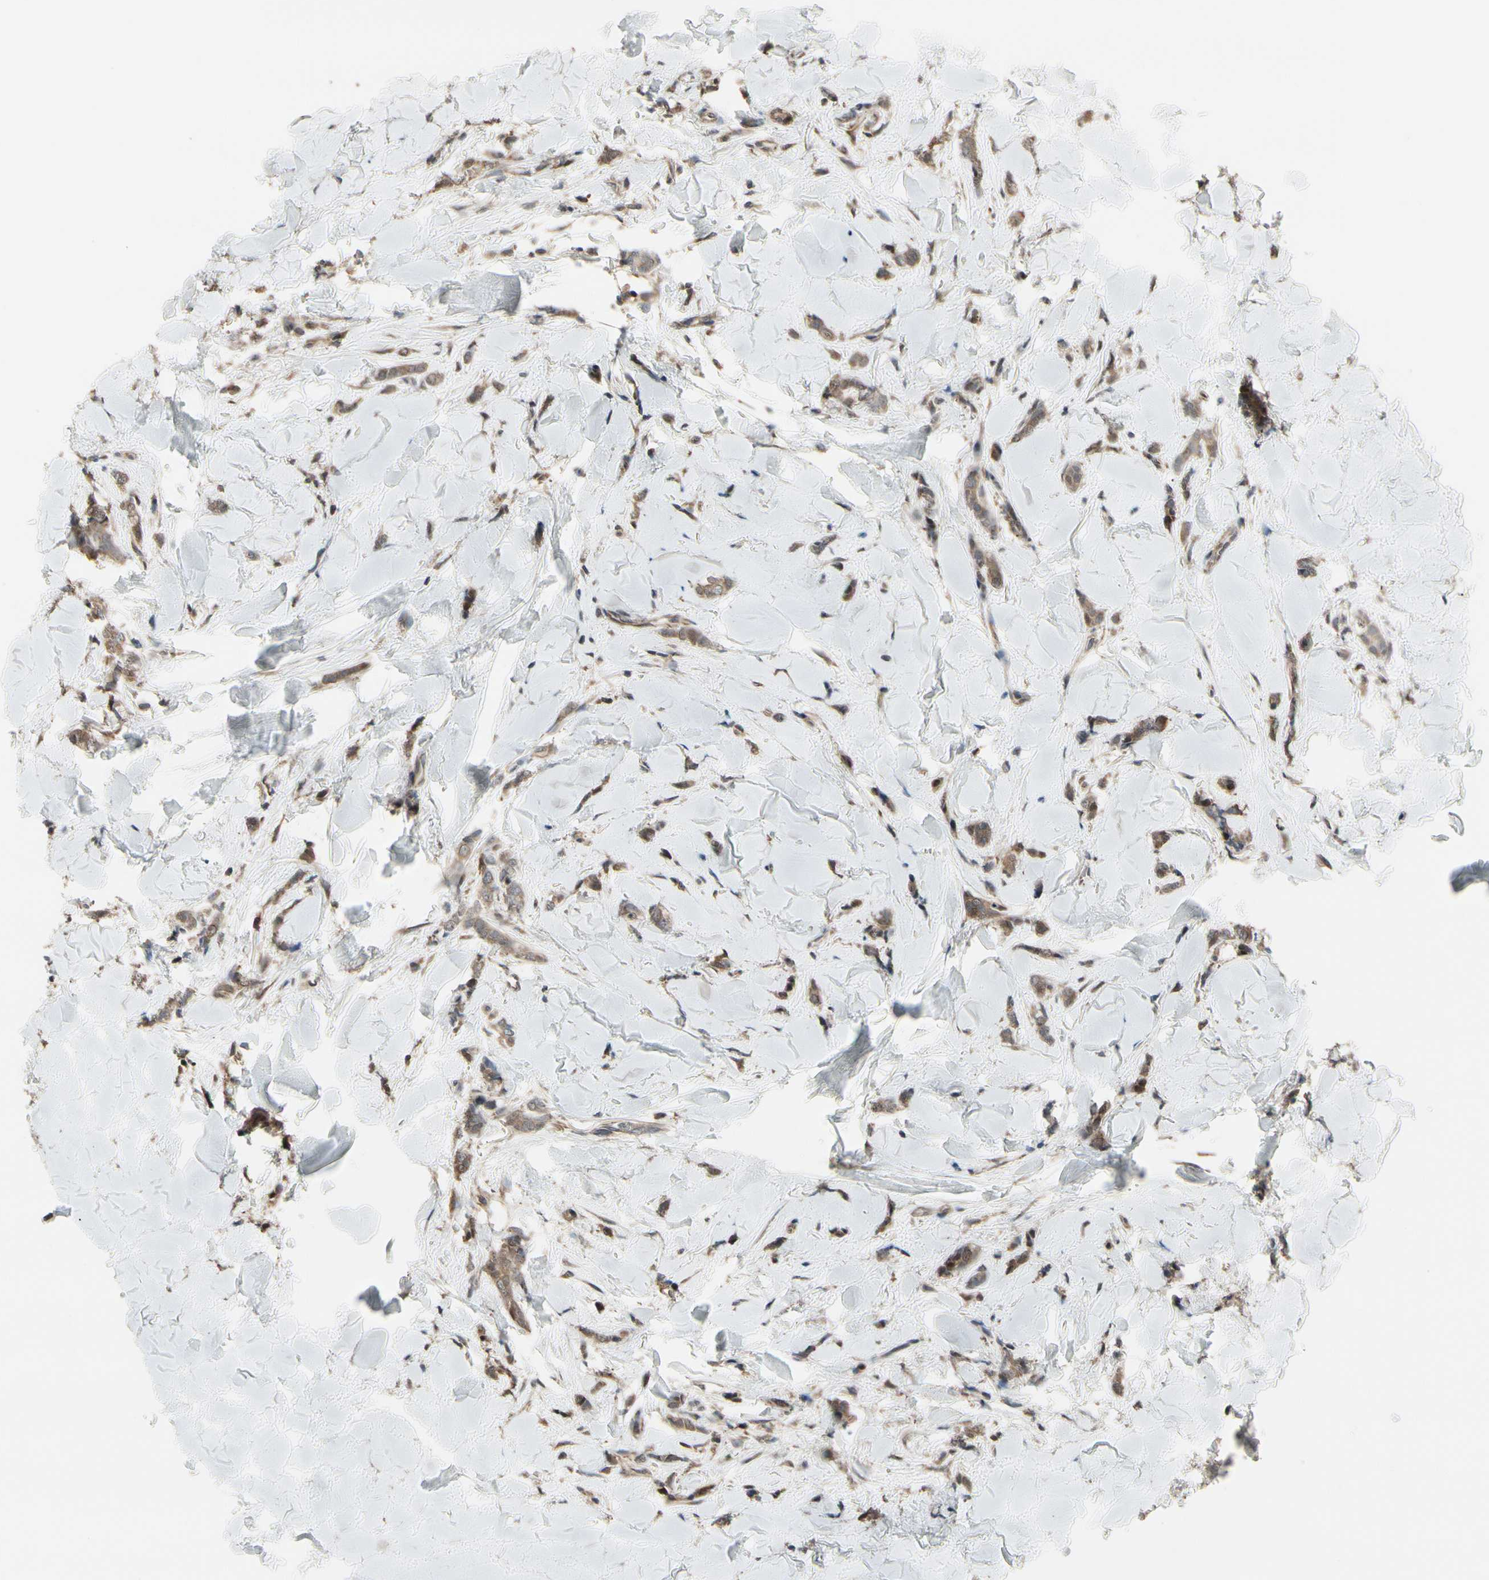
{"staining": {"intensity": "weak", "quantity": "25%-75%", "location": "cytoplasmic/membranous"}, "tissue": "breast cancer", "cell_type": "Tumor cells", "image_type": "cancer", "snomed": [{"axis": "morphology", "description": "Lobular carcinoma"}, {"axis": "topography", "description": "Skin"}, {"axis": "topography", "description": "Breast"}], "caption": "This is a histology image of immunohistochemistry staining of breast cancer (lobular carcinoma), which shows weak staining in the cytoplasmic/membranous of tumor cells.", "gene": "CSF1R", "patient": {"sex": "female", "age": 46}}